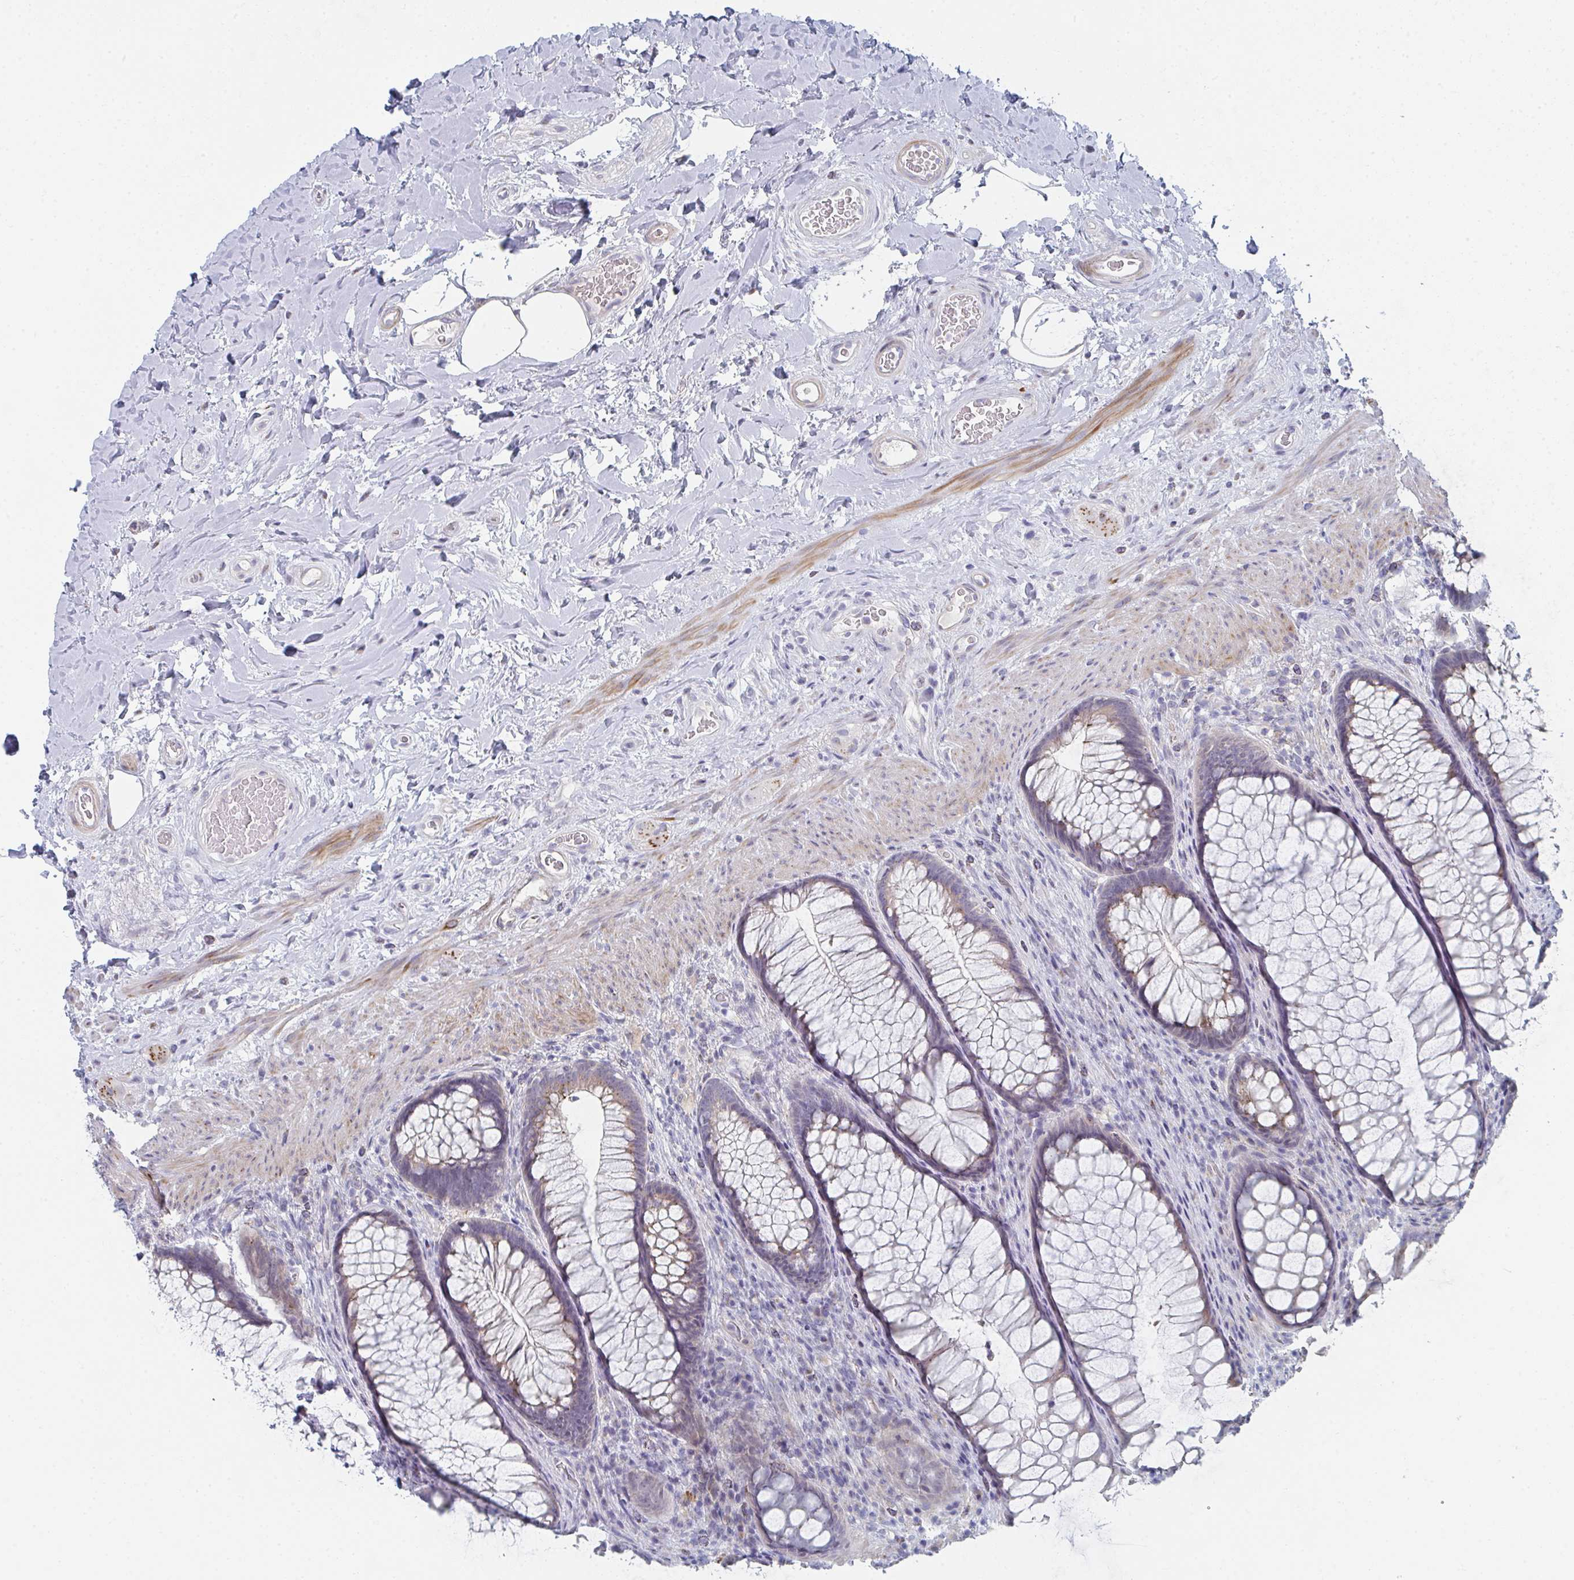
{"staining": {"intensity": "weak", "quantity": "25%-75%", "location": "cytoplasmic/membranous"}, "tissue": "rectum", "cell_type": "Glandular cells", "image_type": "normal", "snomed": [{"axis": "morphology", "description": "Normal tissue, NOS"}, {"axis": "topography", "description": "Rectum"}], "caption": "IHC (DAB) staining of benign human rectum shows weak cytoplasmic/membranous protein expression in approximately 25%-75% of glandular cells. The staining was performed using DAB to visualize the protein expression in brown, while the nuclei were stained in blue with hematoxylin (Magnification: 20x).", "gene": "PSMG1", "patient": {"sex": "male", "age": 53}}